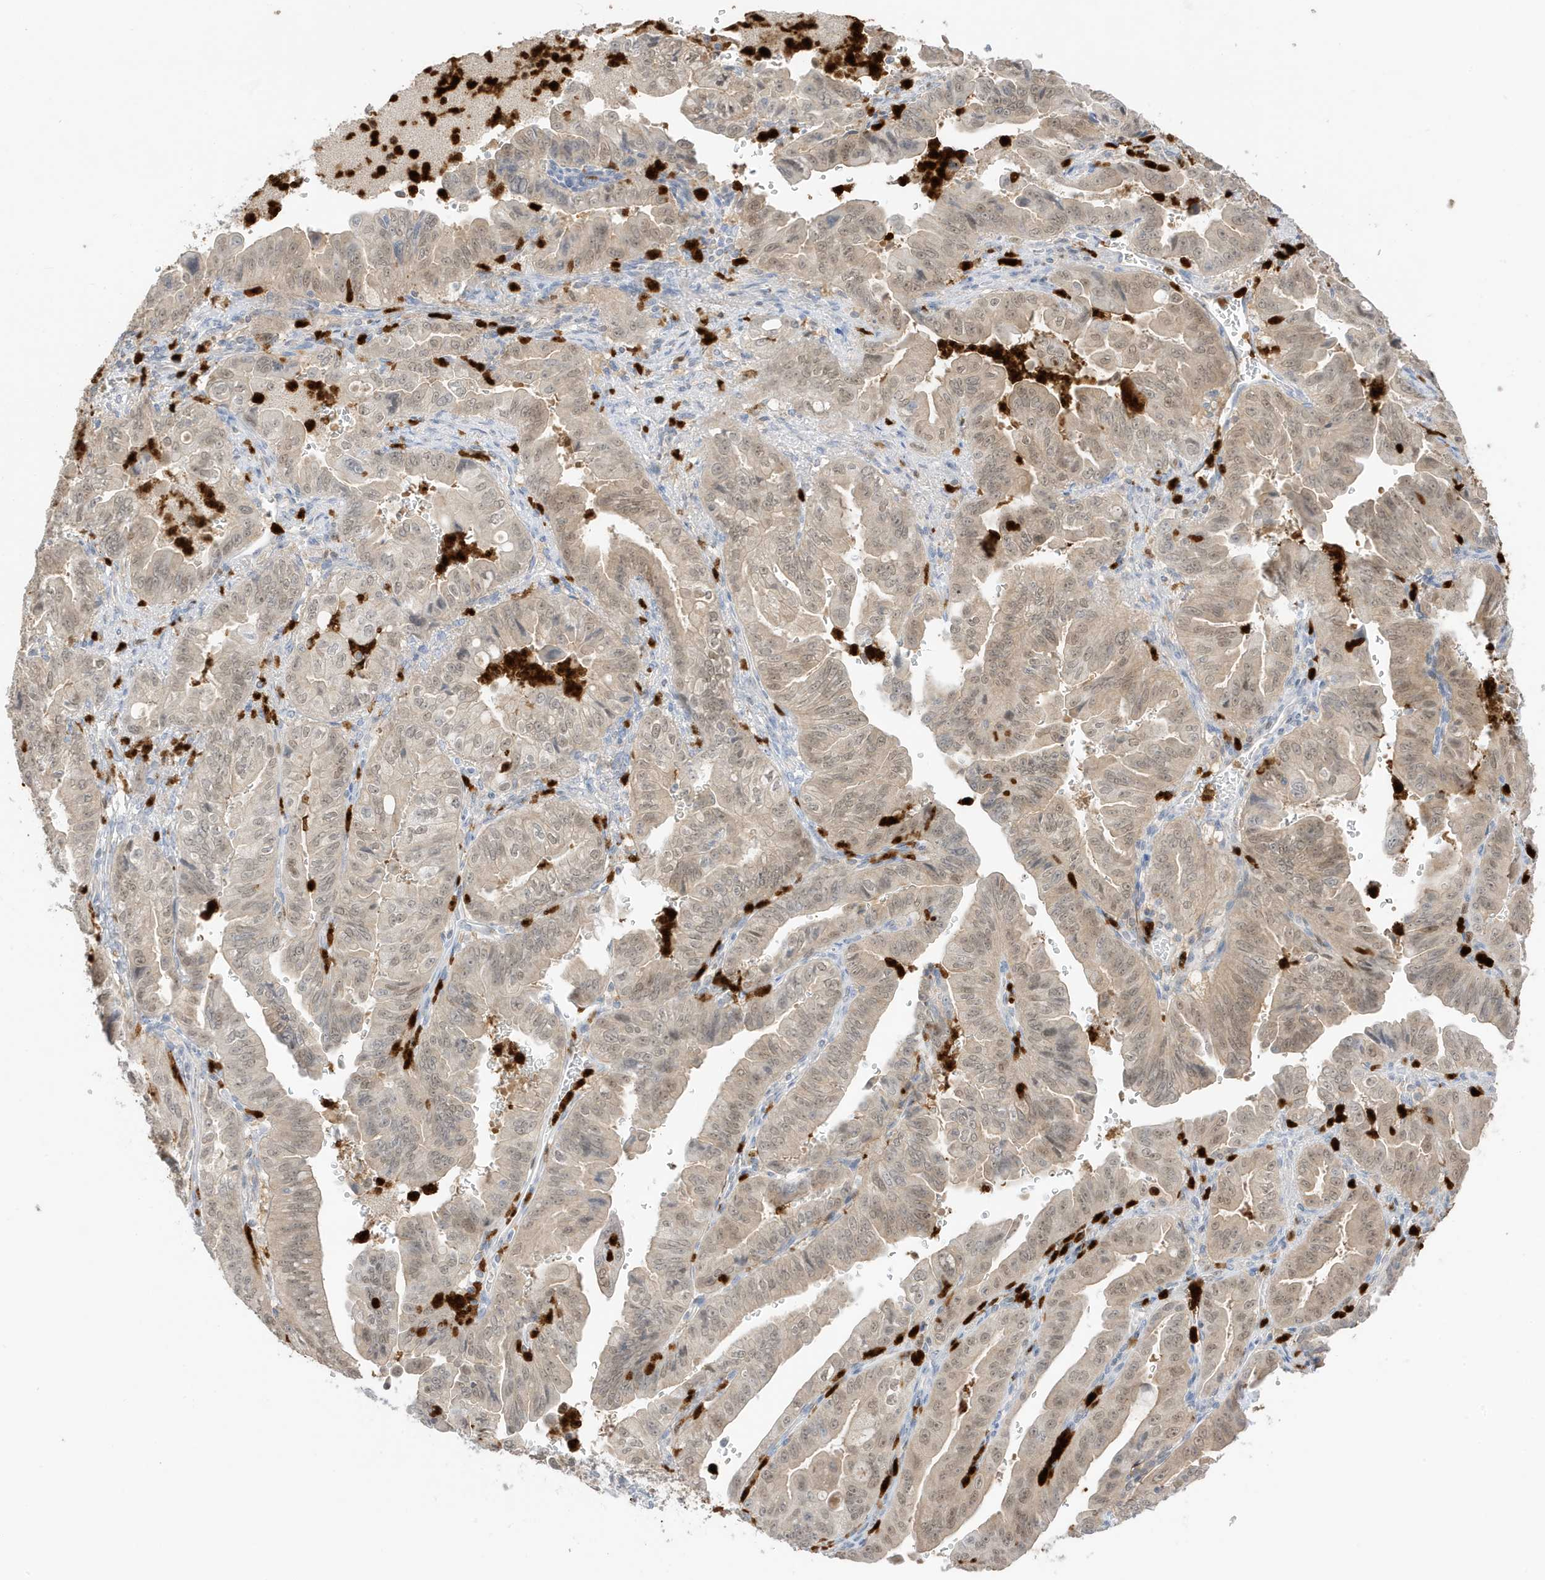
{"staining": {"intensity": "weak", "quantity": "25%-75%", "location": "nuclear"}, "tissue": "pancreatic cancer", "cell_type": "Tumor cells", "image_type": "cancer", "snomed": [{"axis": "morphology", "description": "Adenocarcinoma, NOS"}, {"axis": "topography", "description": "Pancreas"}], "caption": "Pancreatic cancer stained with a protein marker exhibits weak staining in tumor cells.", "gene": "GCA", "patient": {"sex": "male", "age": 70}}